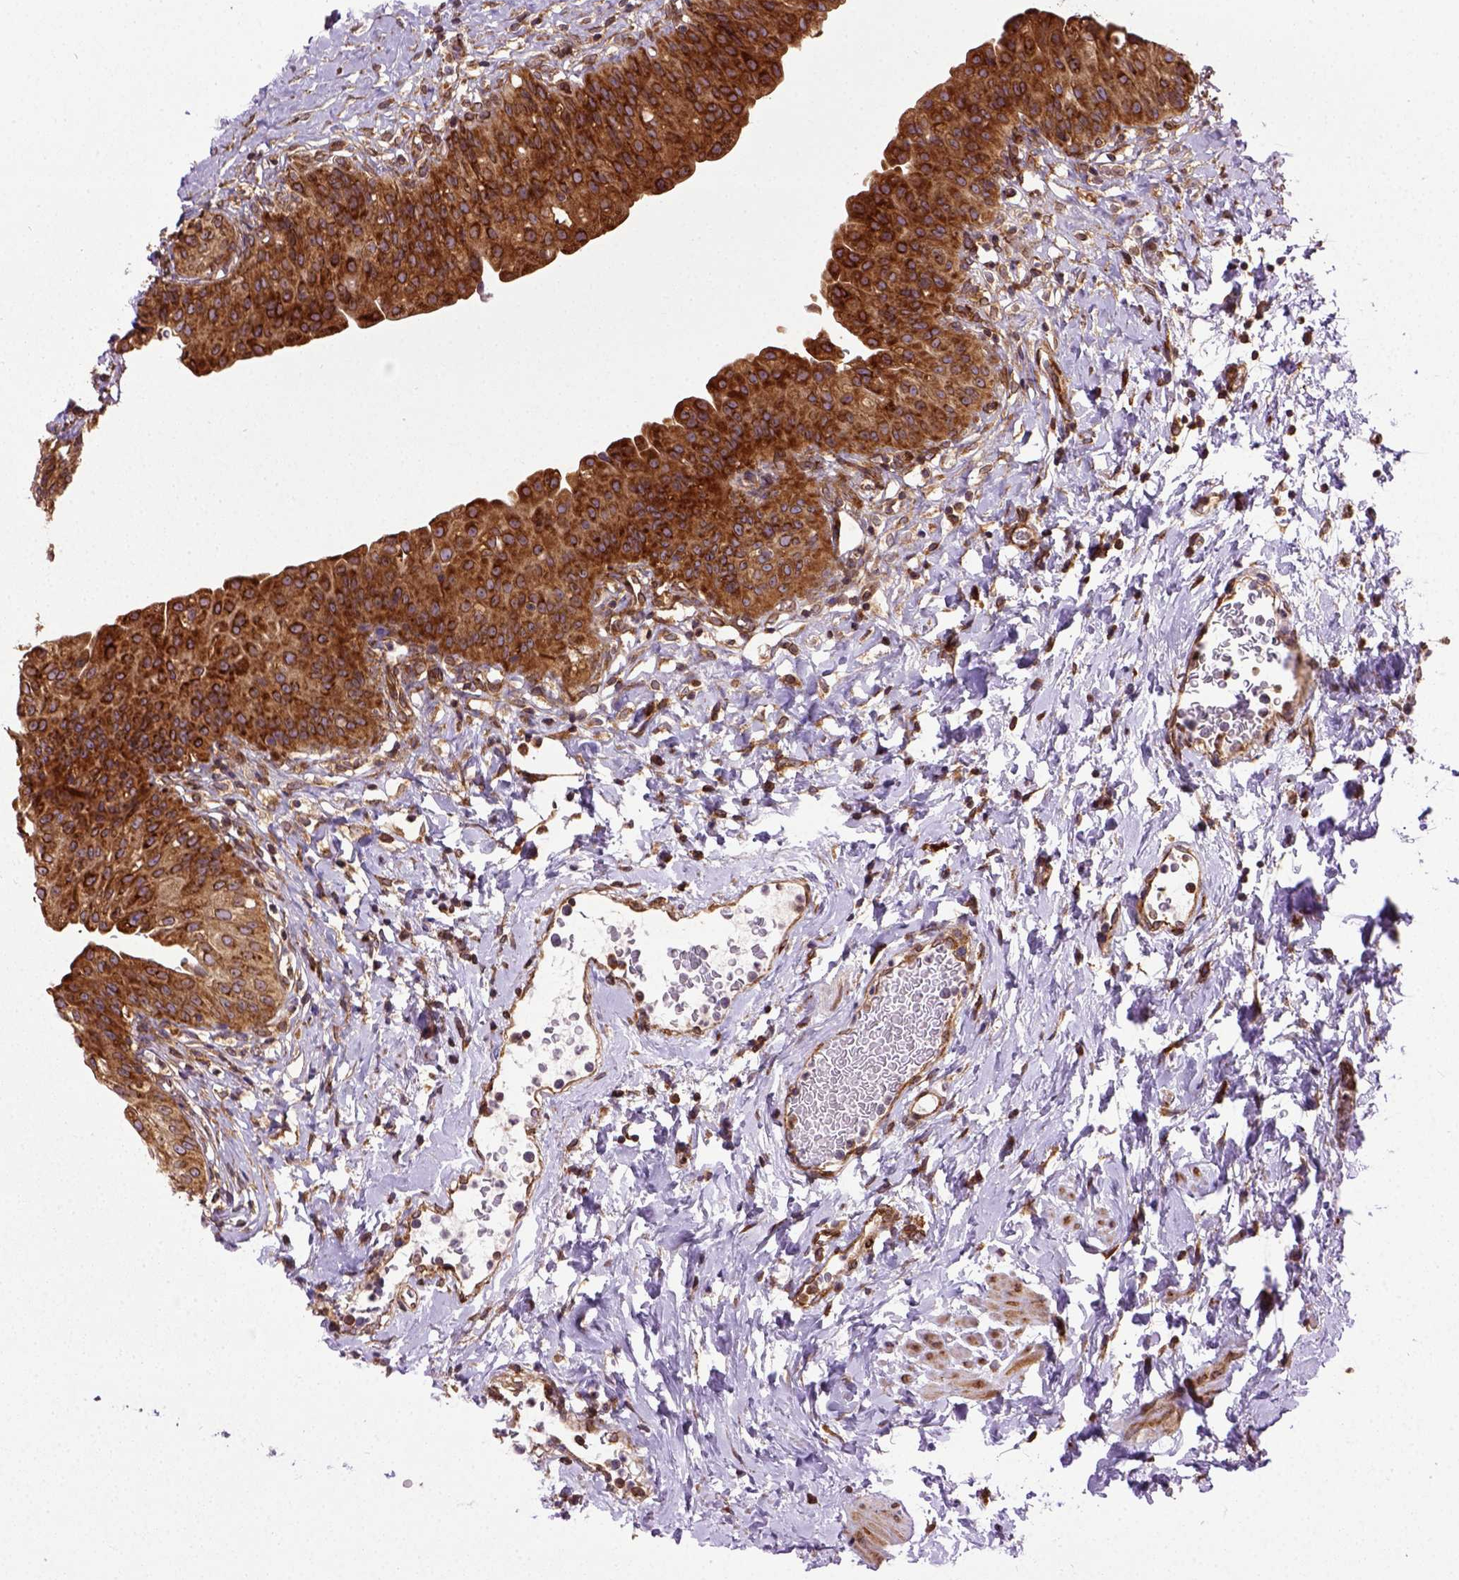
{"staining": {"intensity": "strong", "quantity": ">75%", "location": "cytoplasmic/membranous"}, "tissue": "urinary bladder", "cell_type": "Urothelial cells", "image_type": "normal", "snomed": [{"axis": "morphology", "description": "Normal tissue, NOS"}, {"axis": "topography", "description": "Urinary bladder"}], "caption": "About >75% of urothelial cells in normal urinary bladder display strong cytoplasmic/membranous protein positivity as visualized by brown immunohistochemical staining.", "gene": "CAPRIN1", "patient": {"sex": "male", "age": 76}}